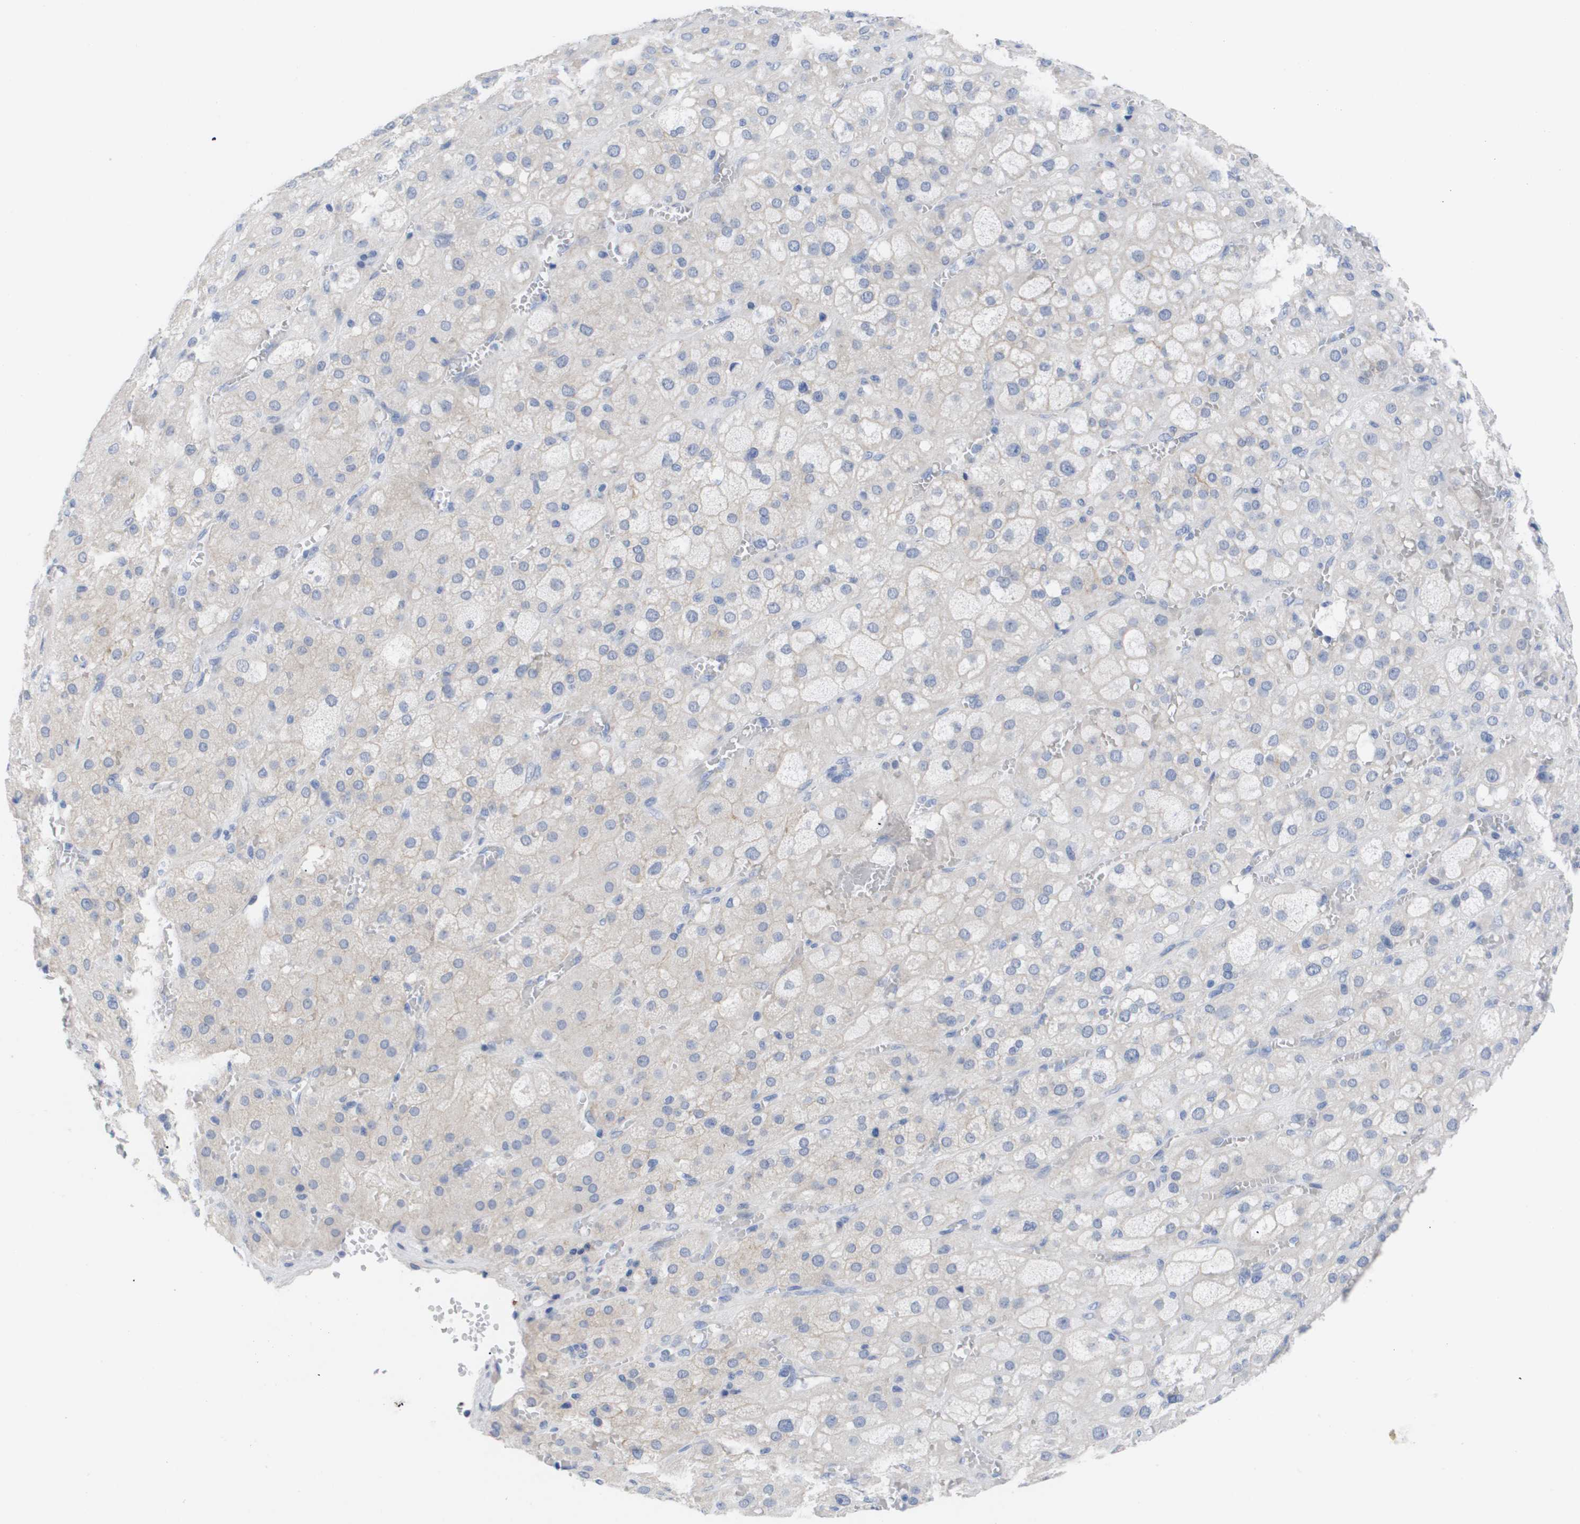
{"staining": {"intensity": "weak", "quantity": "<25%", "location": "cytoplasmic/membranous"}, "tissue": "adrenal gland", "cell_type": "Glandular cells", "image_type": "normal", "snomed": [{"axis": "morphology", "description": "Normal tissue, NOS"}, {"axis": "topography", "description": "Adrenal gland"}], "caption": "Adrenal gland stained for a protein using immunohistochemistry exhibits no expression glandular cells.", "gene": "CAV3", "patient": {"sex": "female", "age": 47}}